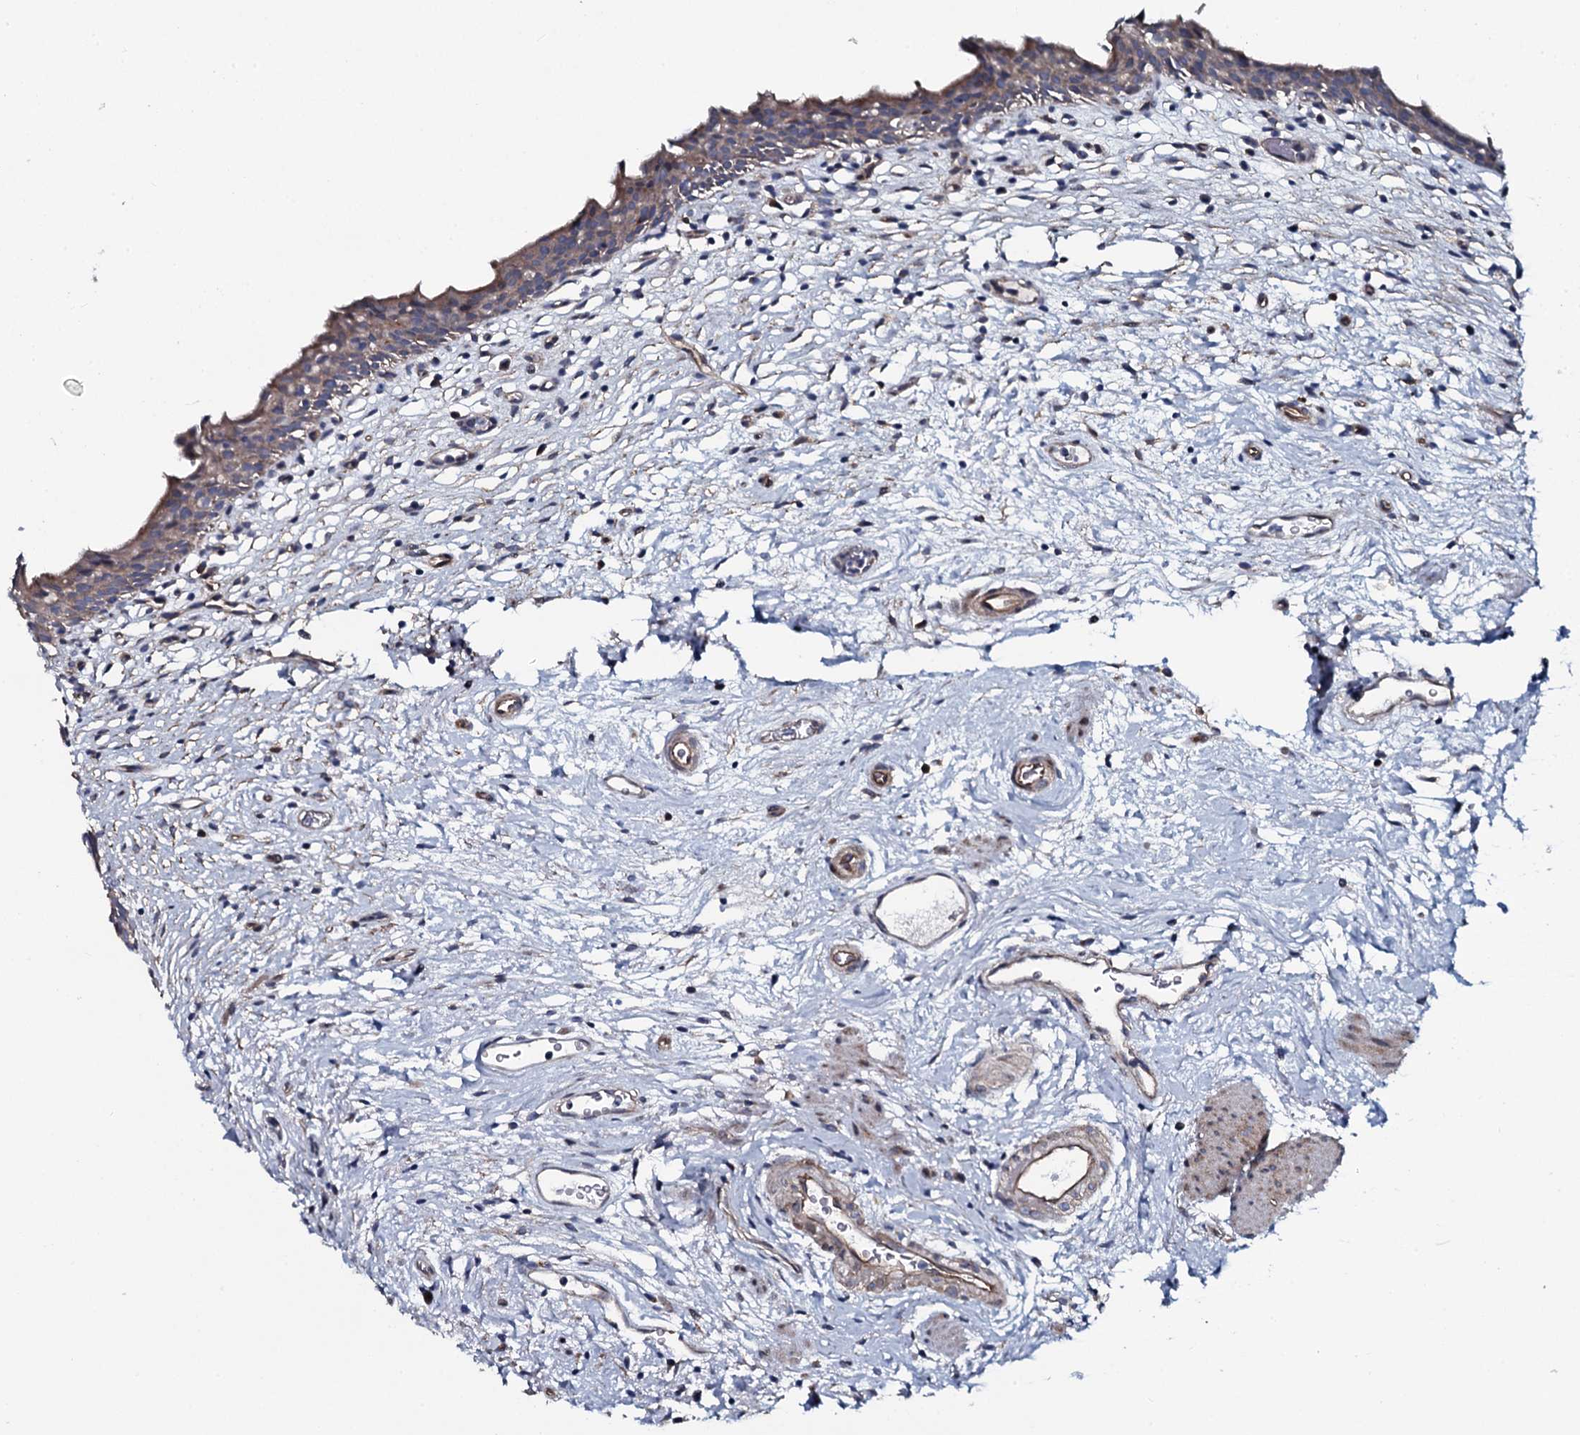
{"staining": {"intensity": "weak", "quantity": "25%-75%", "location": "cytoplasmic/membranous"}, "tissue": "urinary bladder", "cell_type": "Urothelial cells", "image_type": "normal", "snomed": [{"axis": "morphology", "description": "Normal tissue, NOS"}, {"axis": "morphology", "description": "Inflammation, NOS"}, {"axis": "topography", "description": "Urinary bladder"}], "caption": "A low amount of weak cytoplasmic/membranous staining is identified in approximately 25%-75% of urothelial cells in normal urinary bladder. (IHC, brightfield microscopy, high magnification).", "gene": "KCTD4", "patient": {"sex": "male", "age": 63}}